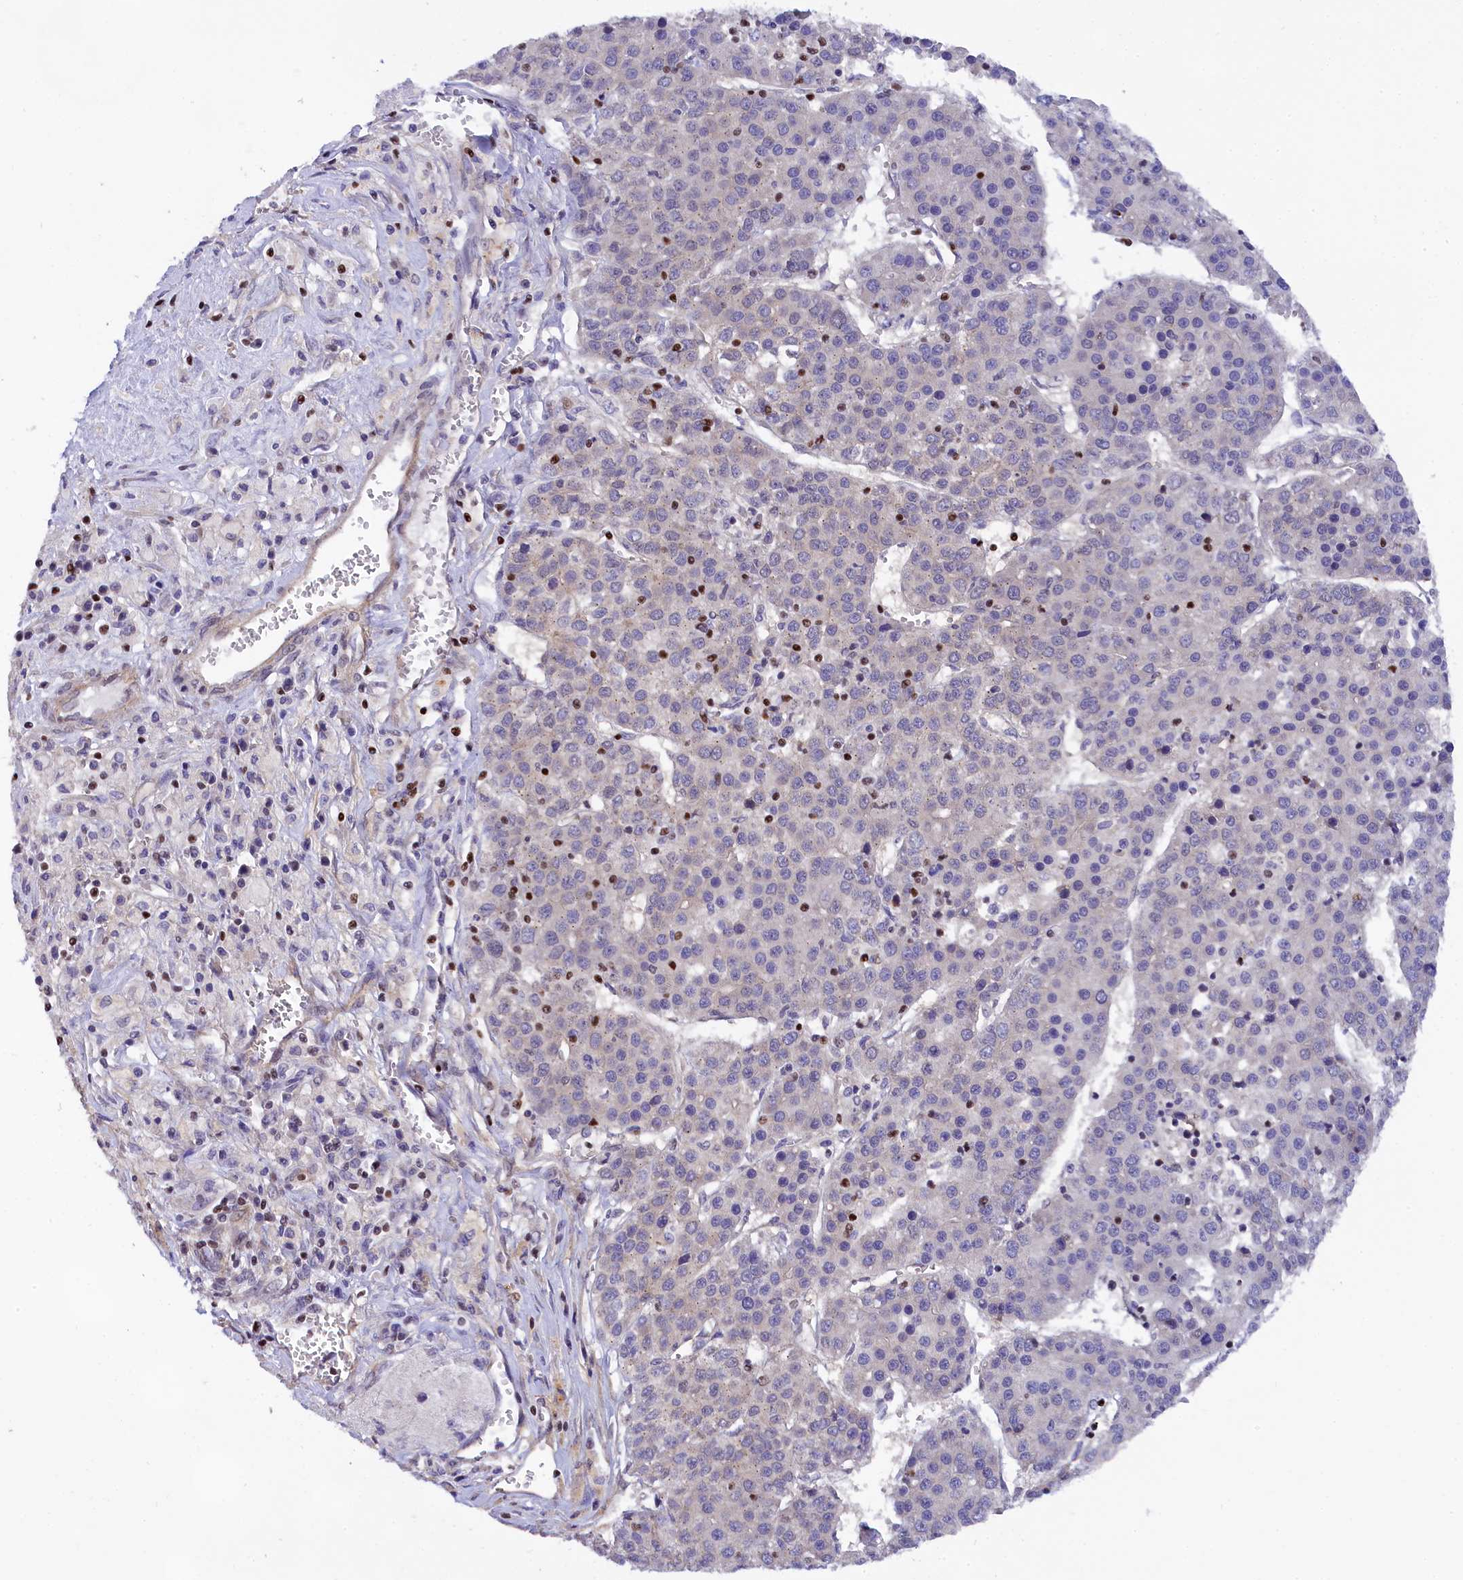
{"staining": {"intensity": "negative", "quantity": "none", "location": "none"}, "tissue": "liver cancer", "cell_type": "Tumor cells", "image_type": "cancer", "snomed": [{"axis": "morphology", "description": "Carcinoma, Hepatocellular, NOS"}, {"axis": "topography", "description": "Liver"}], "caption": "This is a histopathology image of IHC staining of liver cancer (hepatocellular carcinoma), which shows no expression in tumor cells. (DAB (3,3'-diaminobenzidine) immunohistochemistry visualized using brightfield microscopy, high magnification).", "gene": "SP4", "patient": {"sex": "female", "age": 53}}